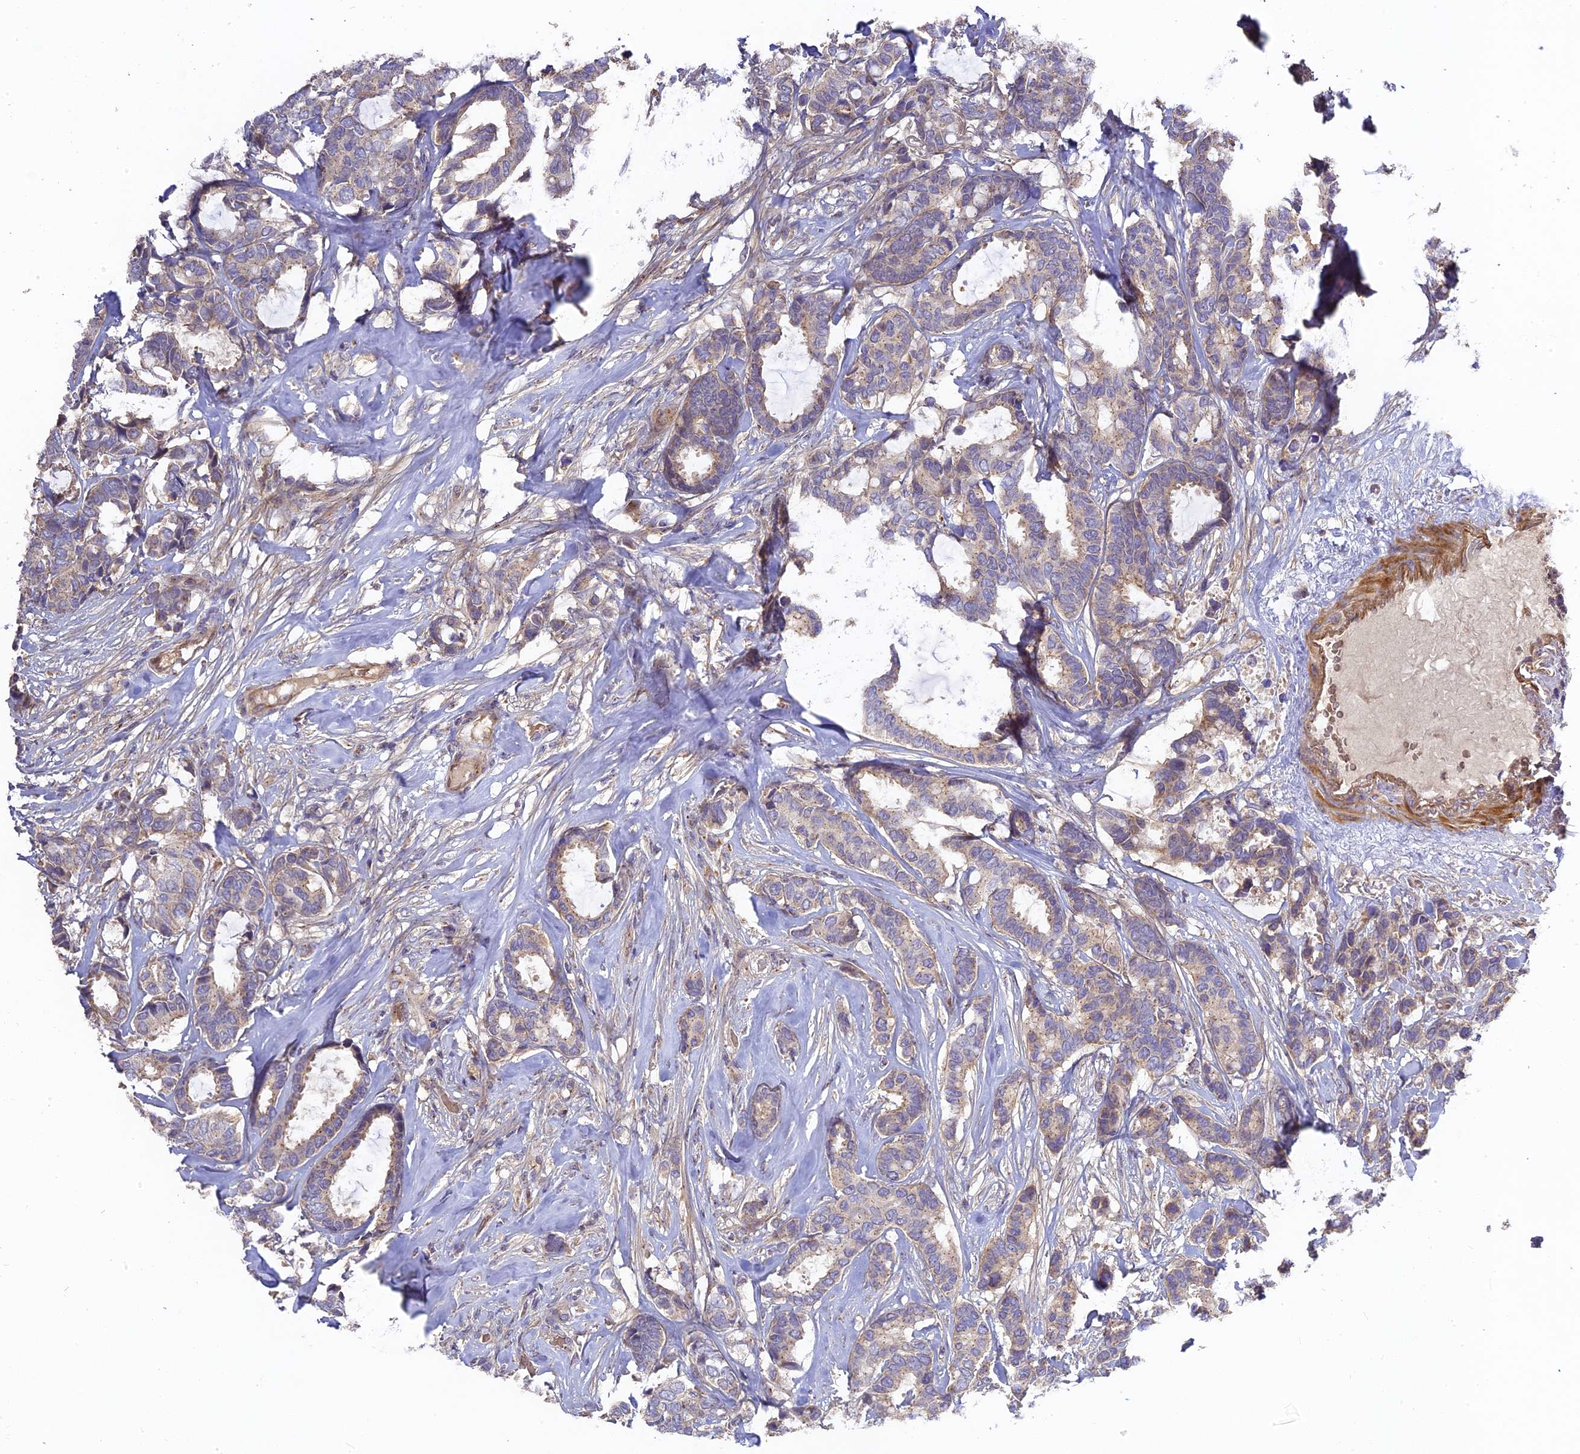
{"staining": {"intensity": "weak", "quantity": "<25%", "location": "cytoplasmic/membranous"}, "tissue": "breast cancer", "cell_type": "Tumor cells", "image_type": "cancer", "snomed": [{"axis": "morphology", "description": "Duct carcinoma"}, {"axis": "topography", "description": "Breast"}], "caption": "A histopathology image of breast intraductal carcinoma stained for a protein demonstrates no brown staining in tumor cells.", "gene": "RPIA", "patient": {"sex": "female", "age": 87}}